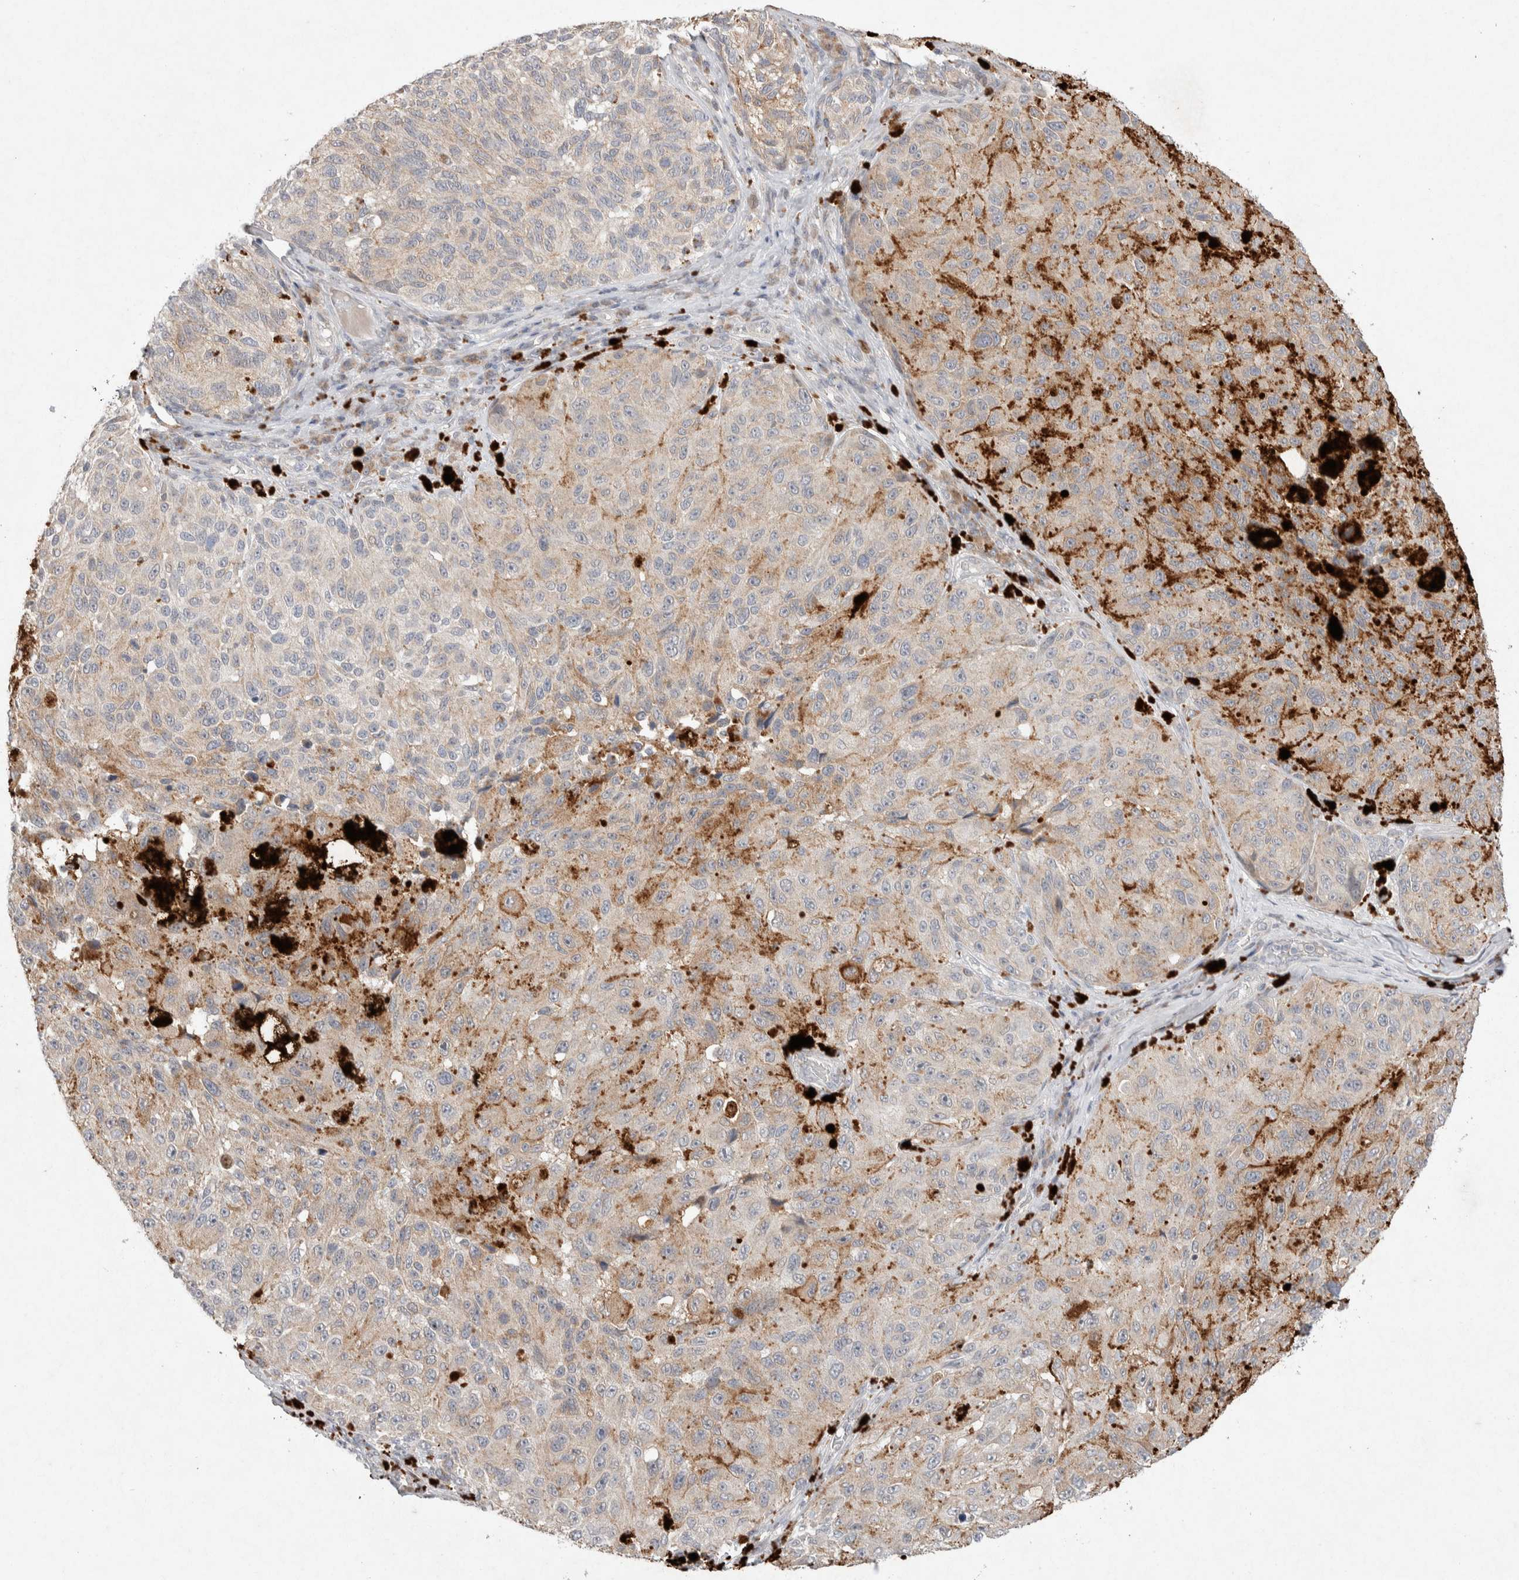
{"staining": {"intensity": "weak", "quantity": "<25%", "location": "cytoplasmic/membranous"}, "tissue": "melanoma", "cell_type": "Tumor cells", "image_type": "cancer", "snomed": [{"axis": "morphology", "description": "Malignant melanoma, NOS"}, {"axis": "topography", "description": "Skin"}], "caption": "A high-resolution photomicrograph shows IHC staining of melanoma, which exhibits no significant expression in tumor cells.", "gene": "CMTM4", "patient": {"sex": "female", "age": 73}}